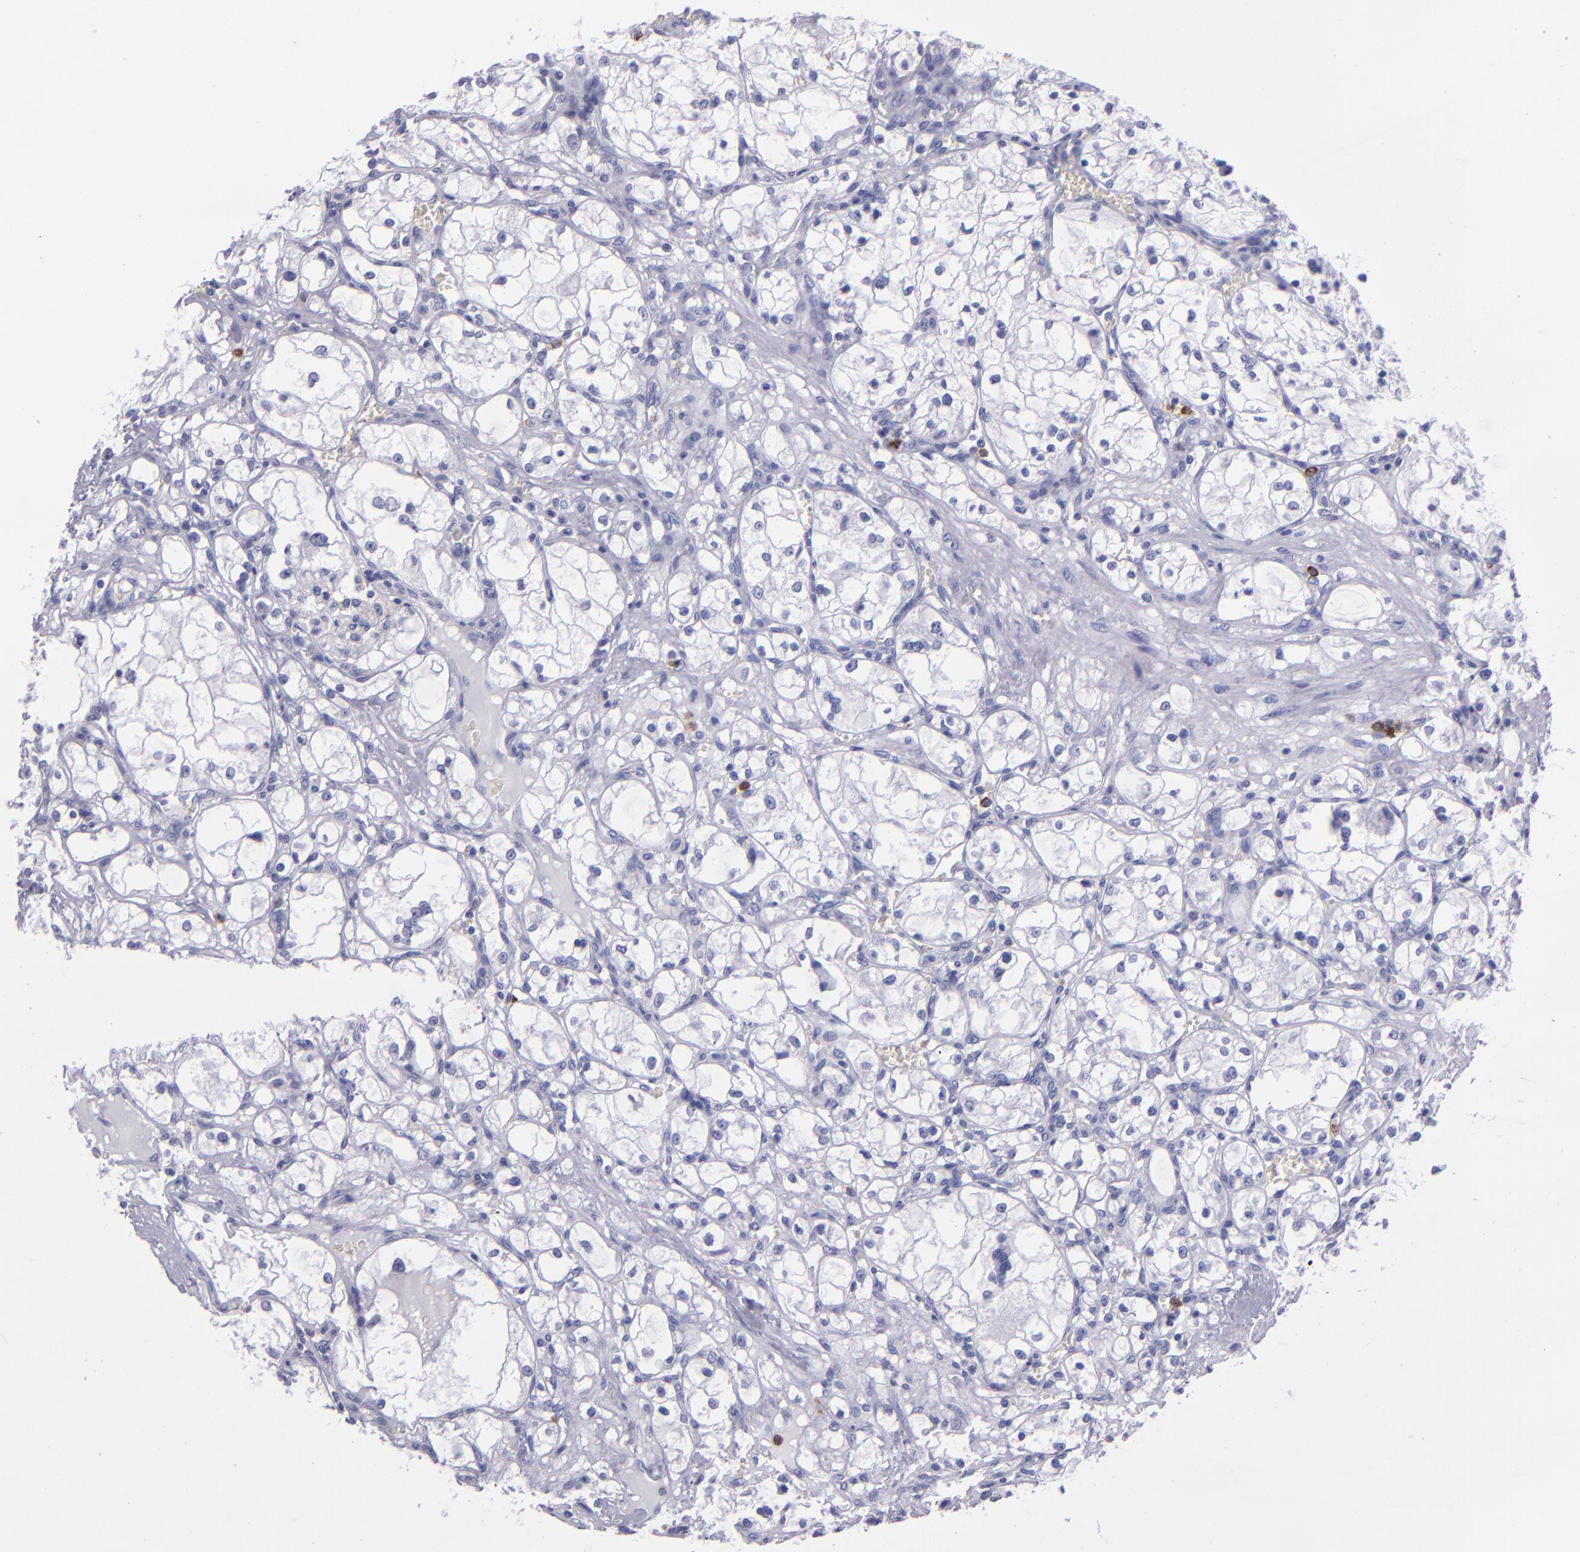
{"staining": {"intensity": "negative", "quantity": "none", "location": "none"}, "tissue": "renal cancer", "cell_type": "Tumor cells", "image_type": "cancer", "snomed": [{"axis": "morphology", "description": "Adenocarcinoma, NOS"}, {"axis": "topography", "description": "Kidney"}], "caption": "This photomicrograph is of renal adenocarcinoma stained with IHC to label a protein in brown with the nuclei are counter-stained blue. There is no expression in tumor cells.", "gene": "CR1", "patient": {"sex": "male", "age": 61}}